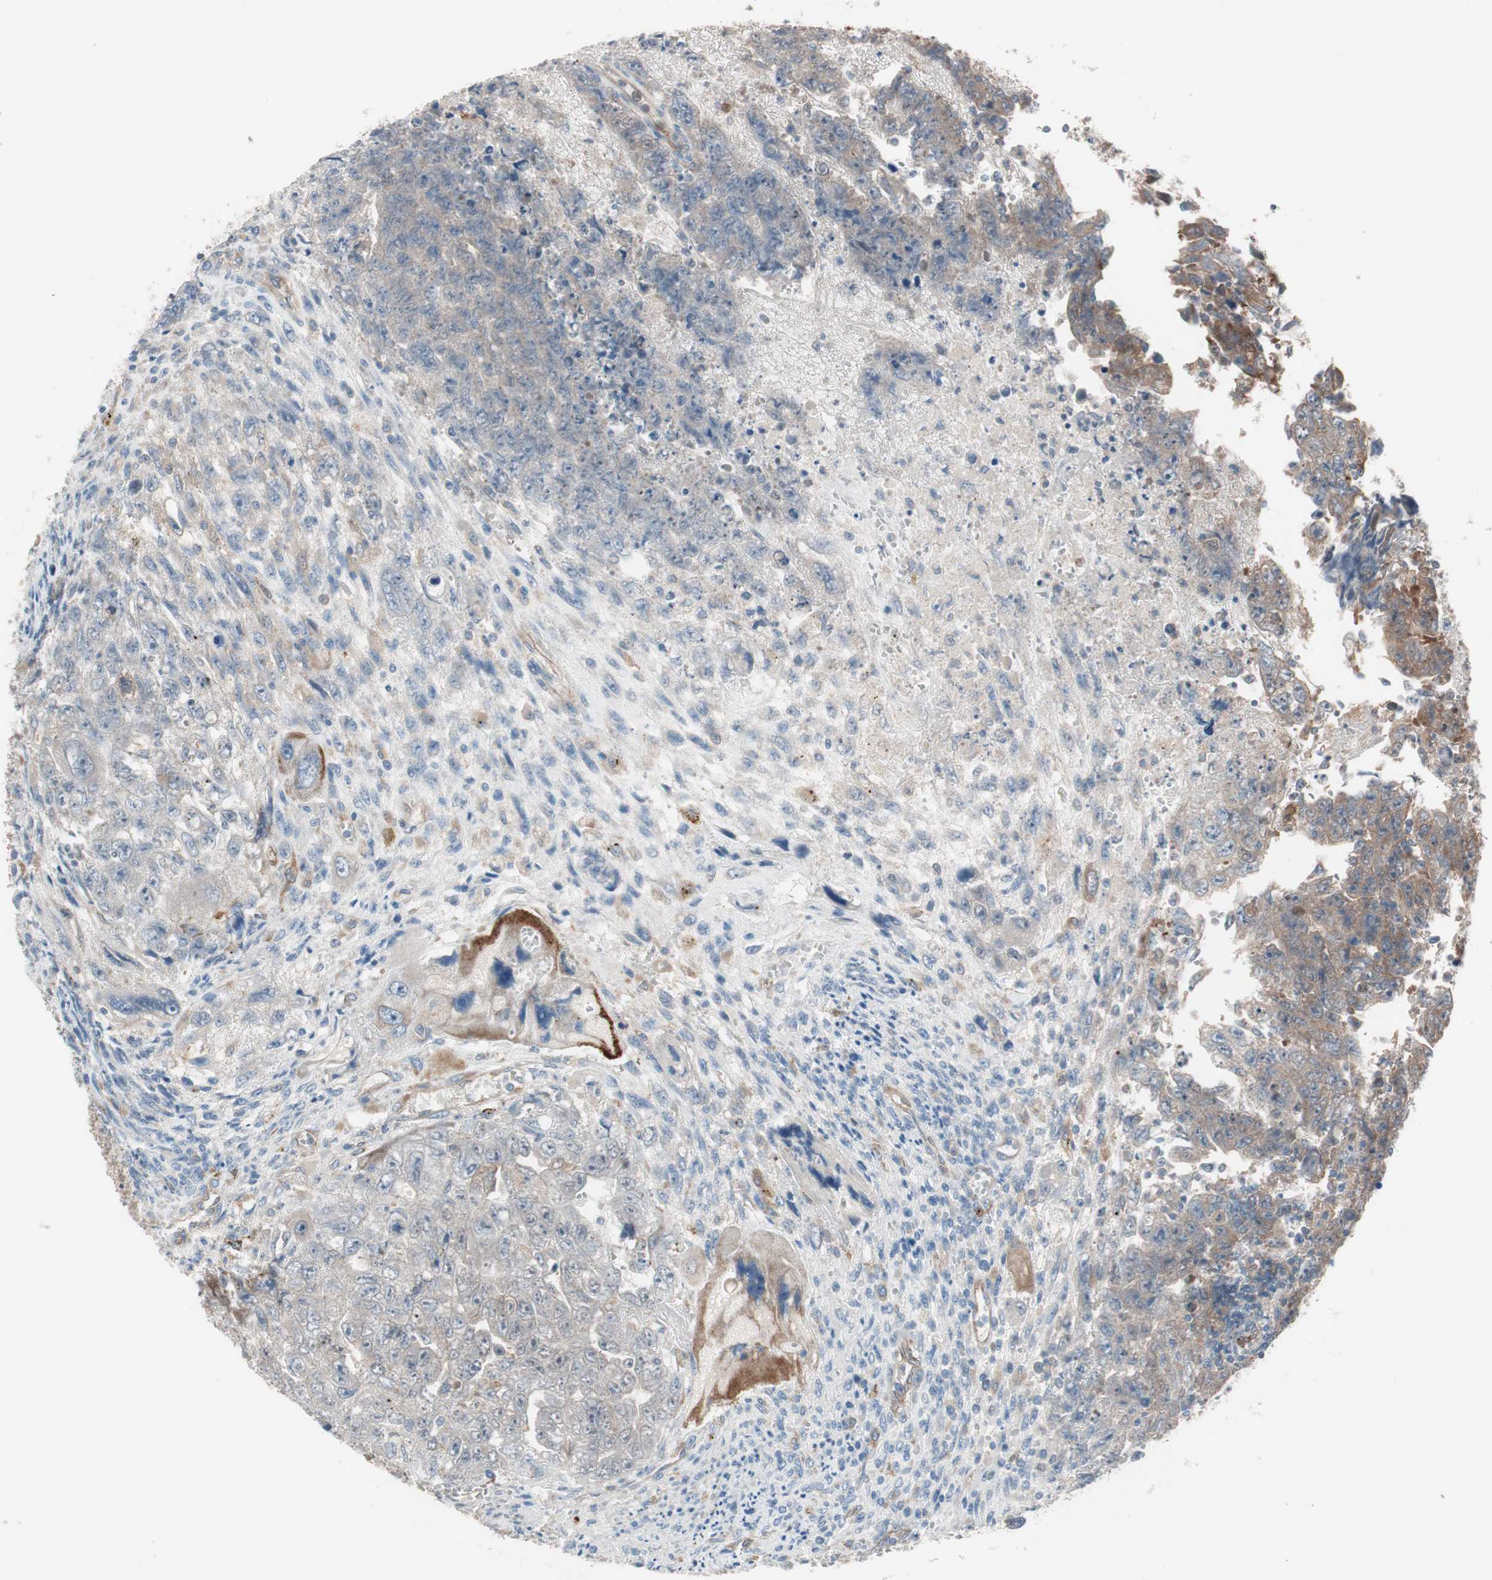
{"staining": {"intensity": "moderate", "quantity": ">75%", "location": "cytoplasmic/membranous"}, "tissue": "testis cancer", "cell_type": "Tumor cells", "image_type": "cancer", "snomed": [{"axis": "morphology", "description": "Carcinoma, Embryonal, NOS"}, {"axis": "topography", "description": "Testis"}], "caption": "This micrograph demonstrates immunohistochemistry (IHC) staining of human testis cancer, with medium moderate cytoplasmic/membranous expression in about >75% of tumor cells.", "gene": "STAB1", "patient": {"sex": "male", "age": 28}}